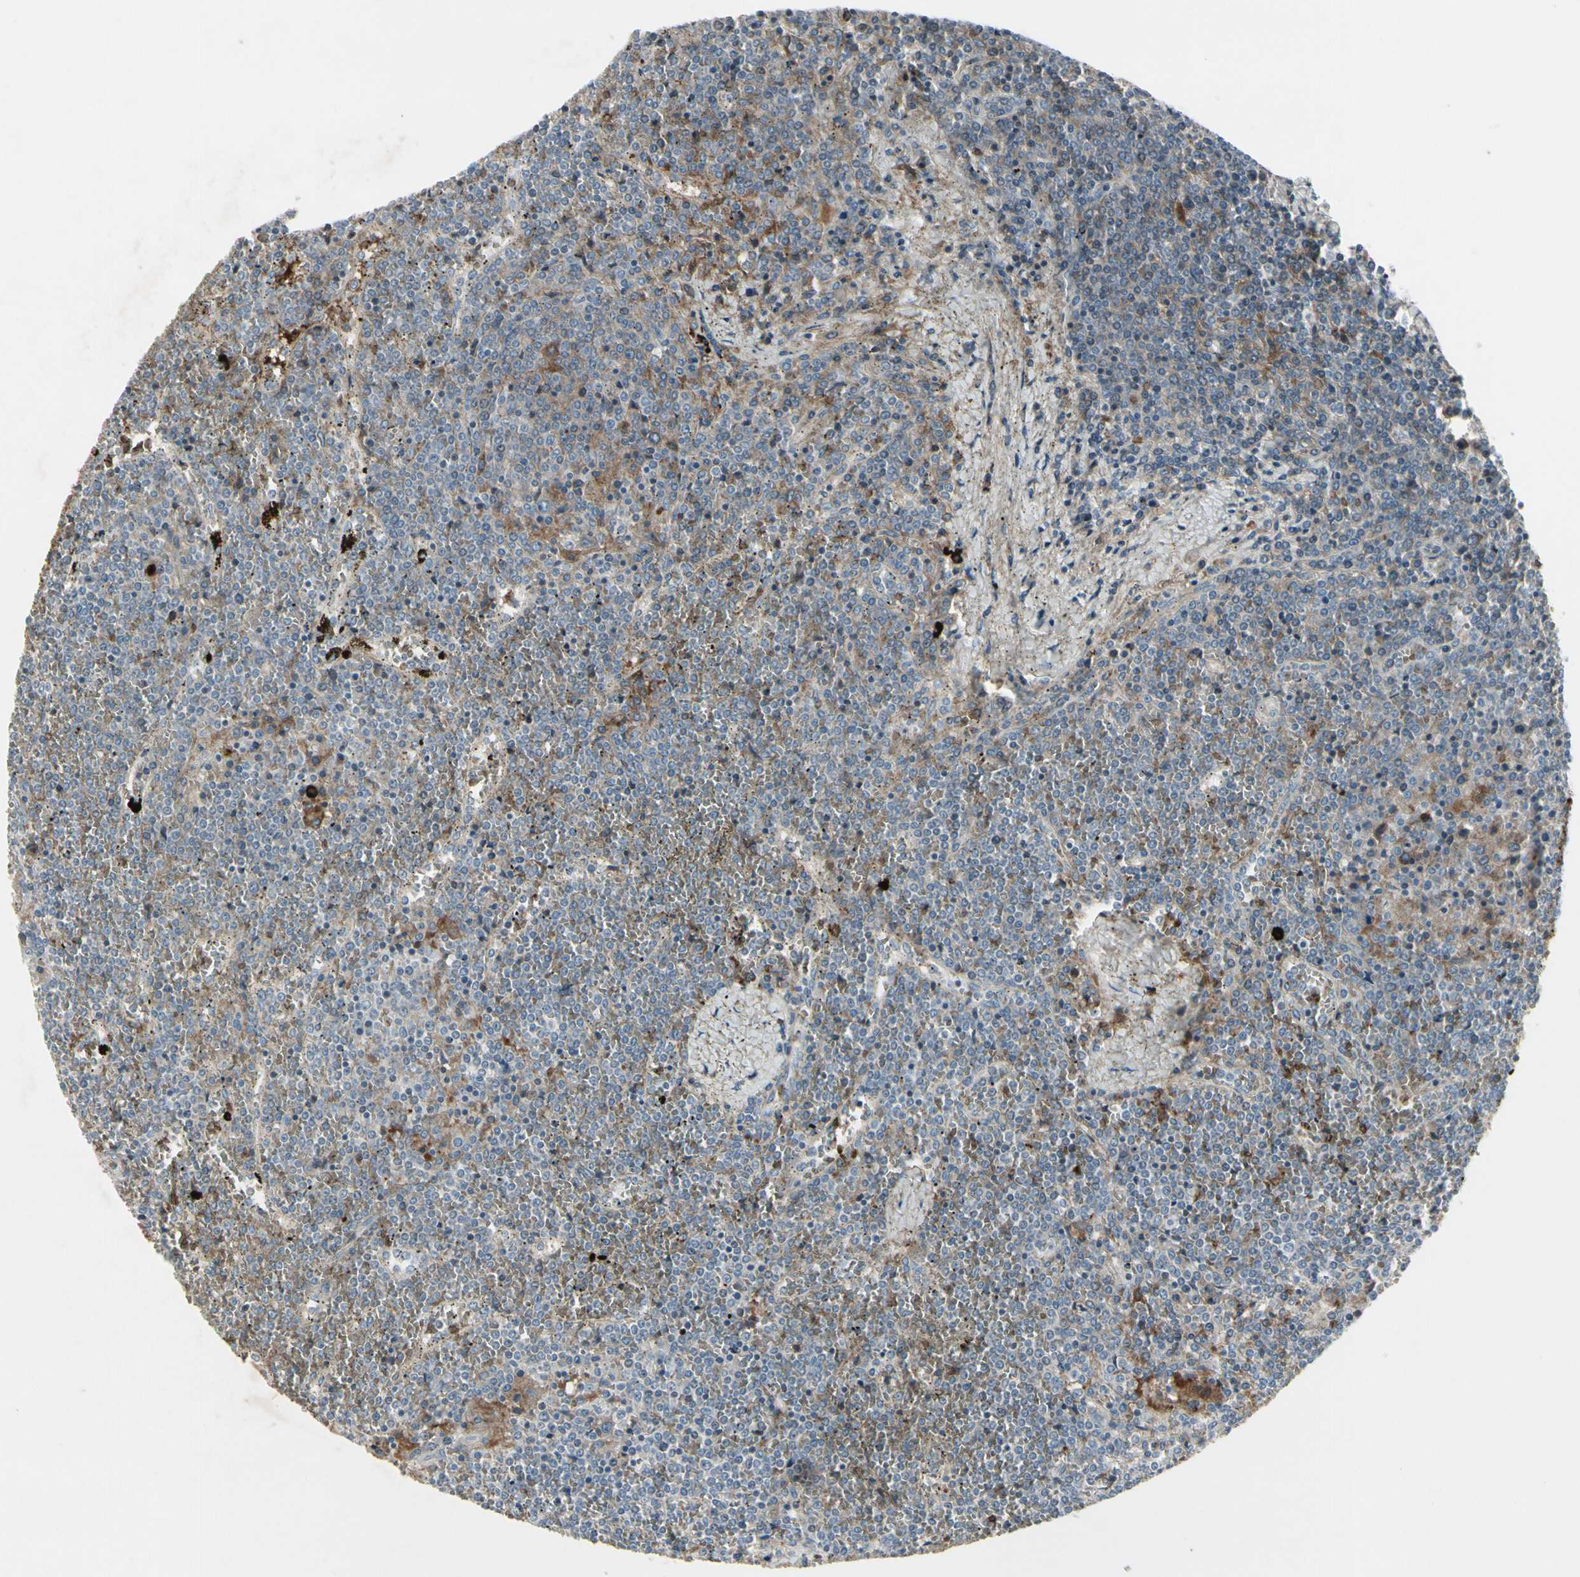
{"staining": {"intensity": "moderate", "quantity": "<25%", "location": "cytoplasmic/membranous"}, "tissue": "lymphoma", "cell_type": "Tumor cells", "image_type": "cancer", "snomed": [{"axis": "morphology", "description": "Malignant lymphoma, non-Hodgkin's type, Low grade"}, {"axis": "topography", "description": "Spleen"}], "caption": "DAB (3,3'-diaminobenzidine) immunohistochemical staining of lymphoma reveals moderate cytoplasmic/membranous protein positivity in approximately <25% of tumor cells.", "gene": "IGHM", "patient": {"sex": "female", "age": 19}}